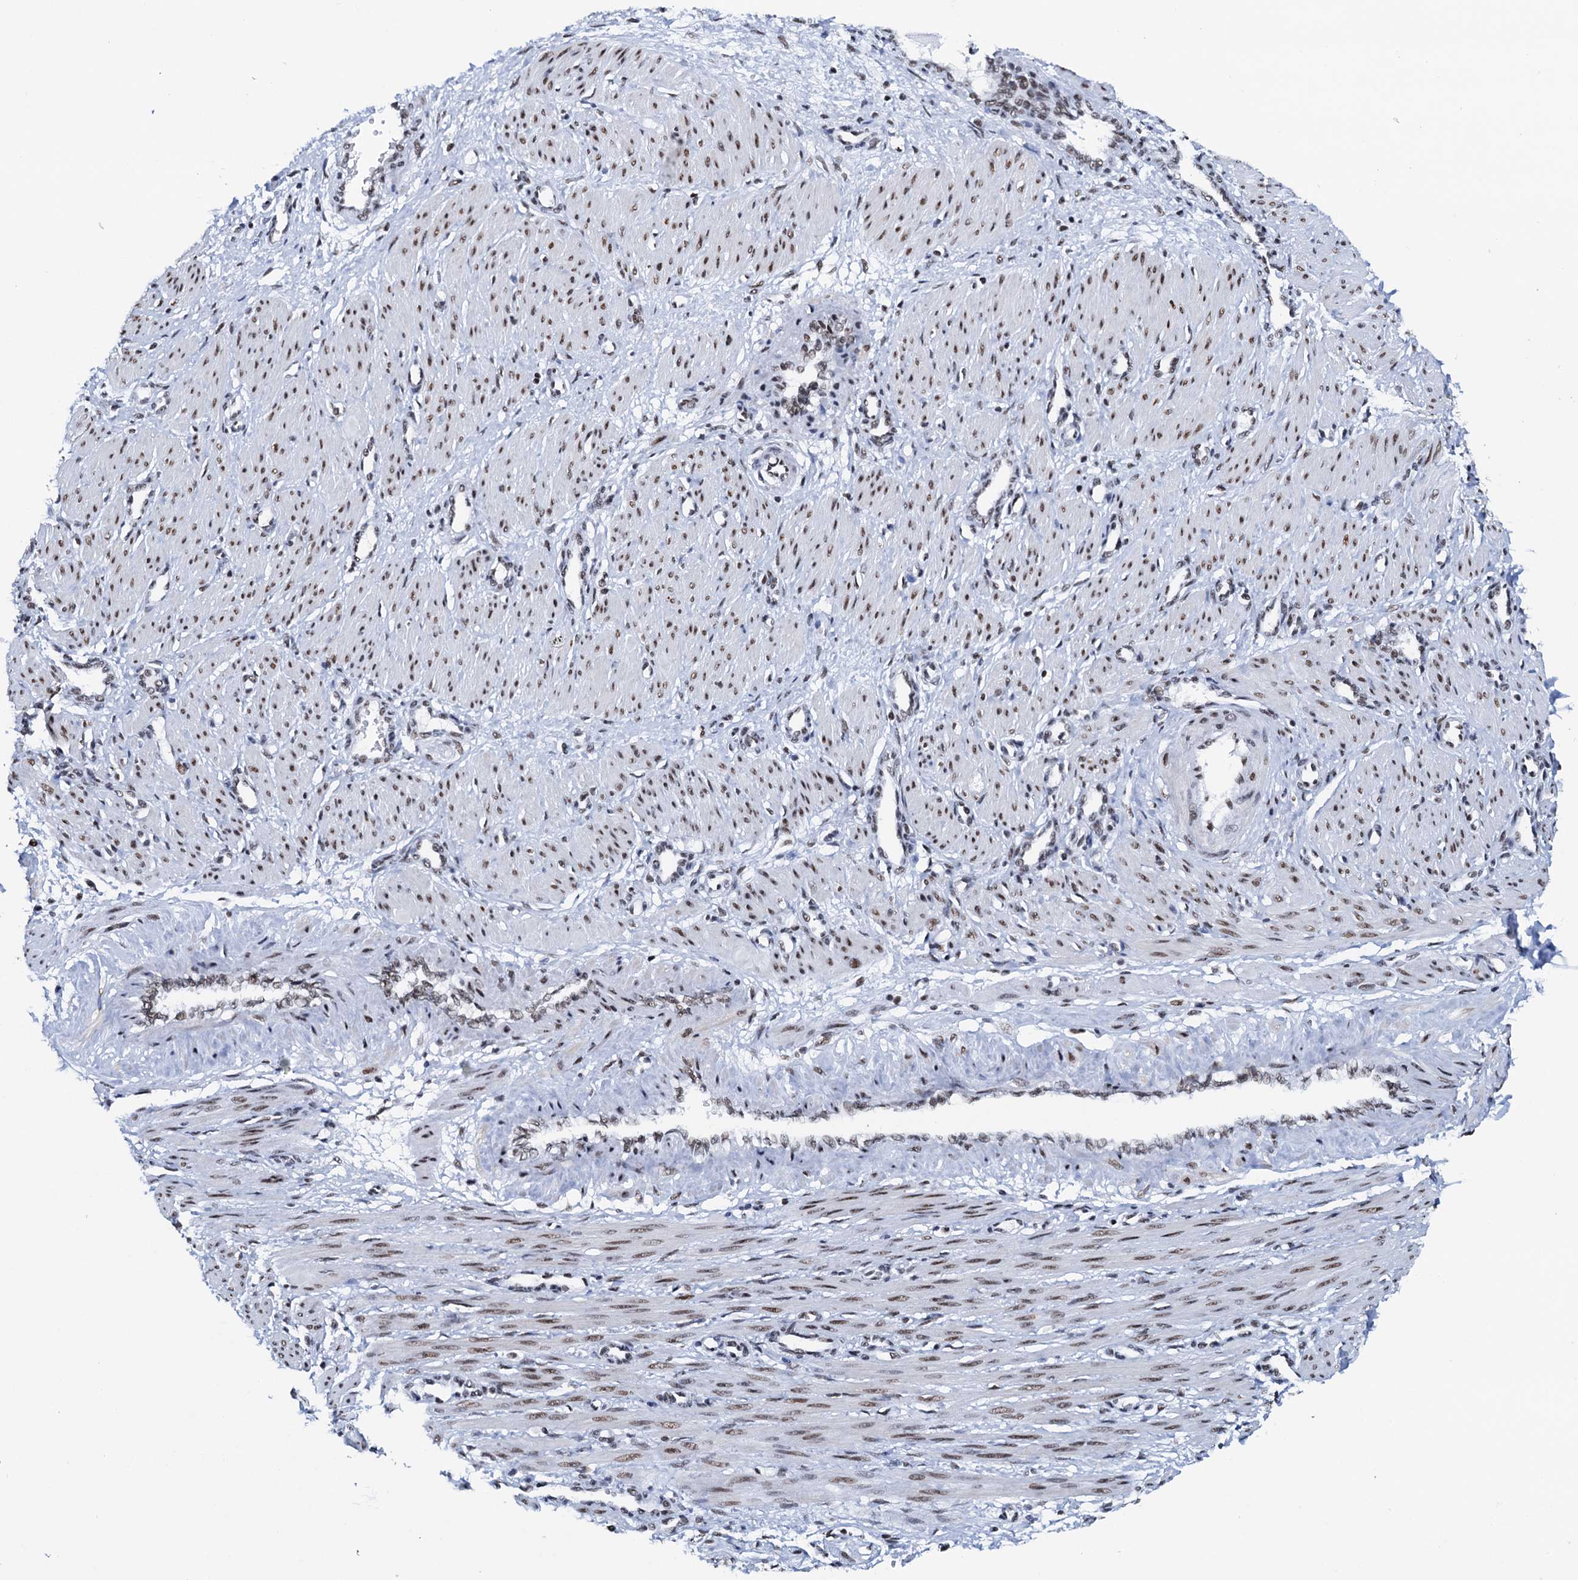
{"staining": {"intensity": "moderate", "quantity": ">75%", "location": "nuclear"}, "tissue": "smooth muscle", "cell_type": "Smooth muscle cells", "image_type": "normal", "snomed": [{"axis": "morphology", "description": "Normal tissue, NOS"}, {"axis": "topography", "description": "Endometrium"}], "caption": "Immunohistochemistry photomicrograph of normal smooth muscle: smooth muscle stained using IHC shows medium levels of moderate protein expression localized specifically in the nuclear of smooth muscle cells, appearing as a nuclear brown color.", "gene": "SLTM", "patient": {"sex": "female", "age": 33}}